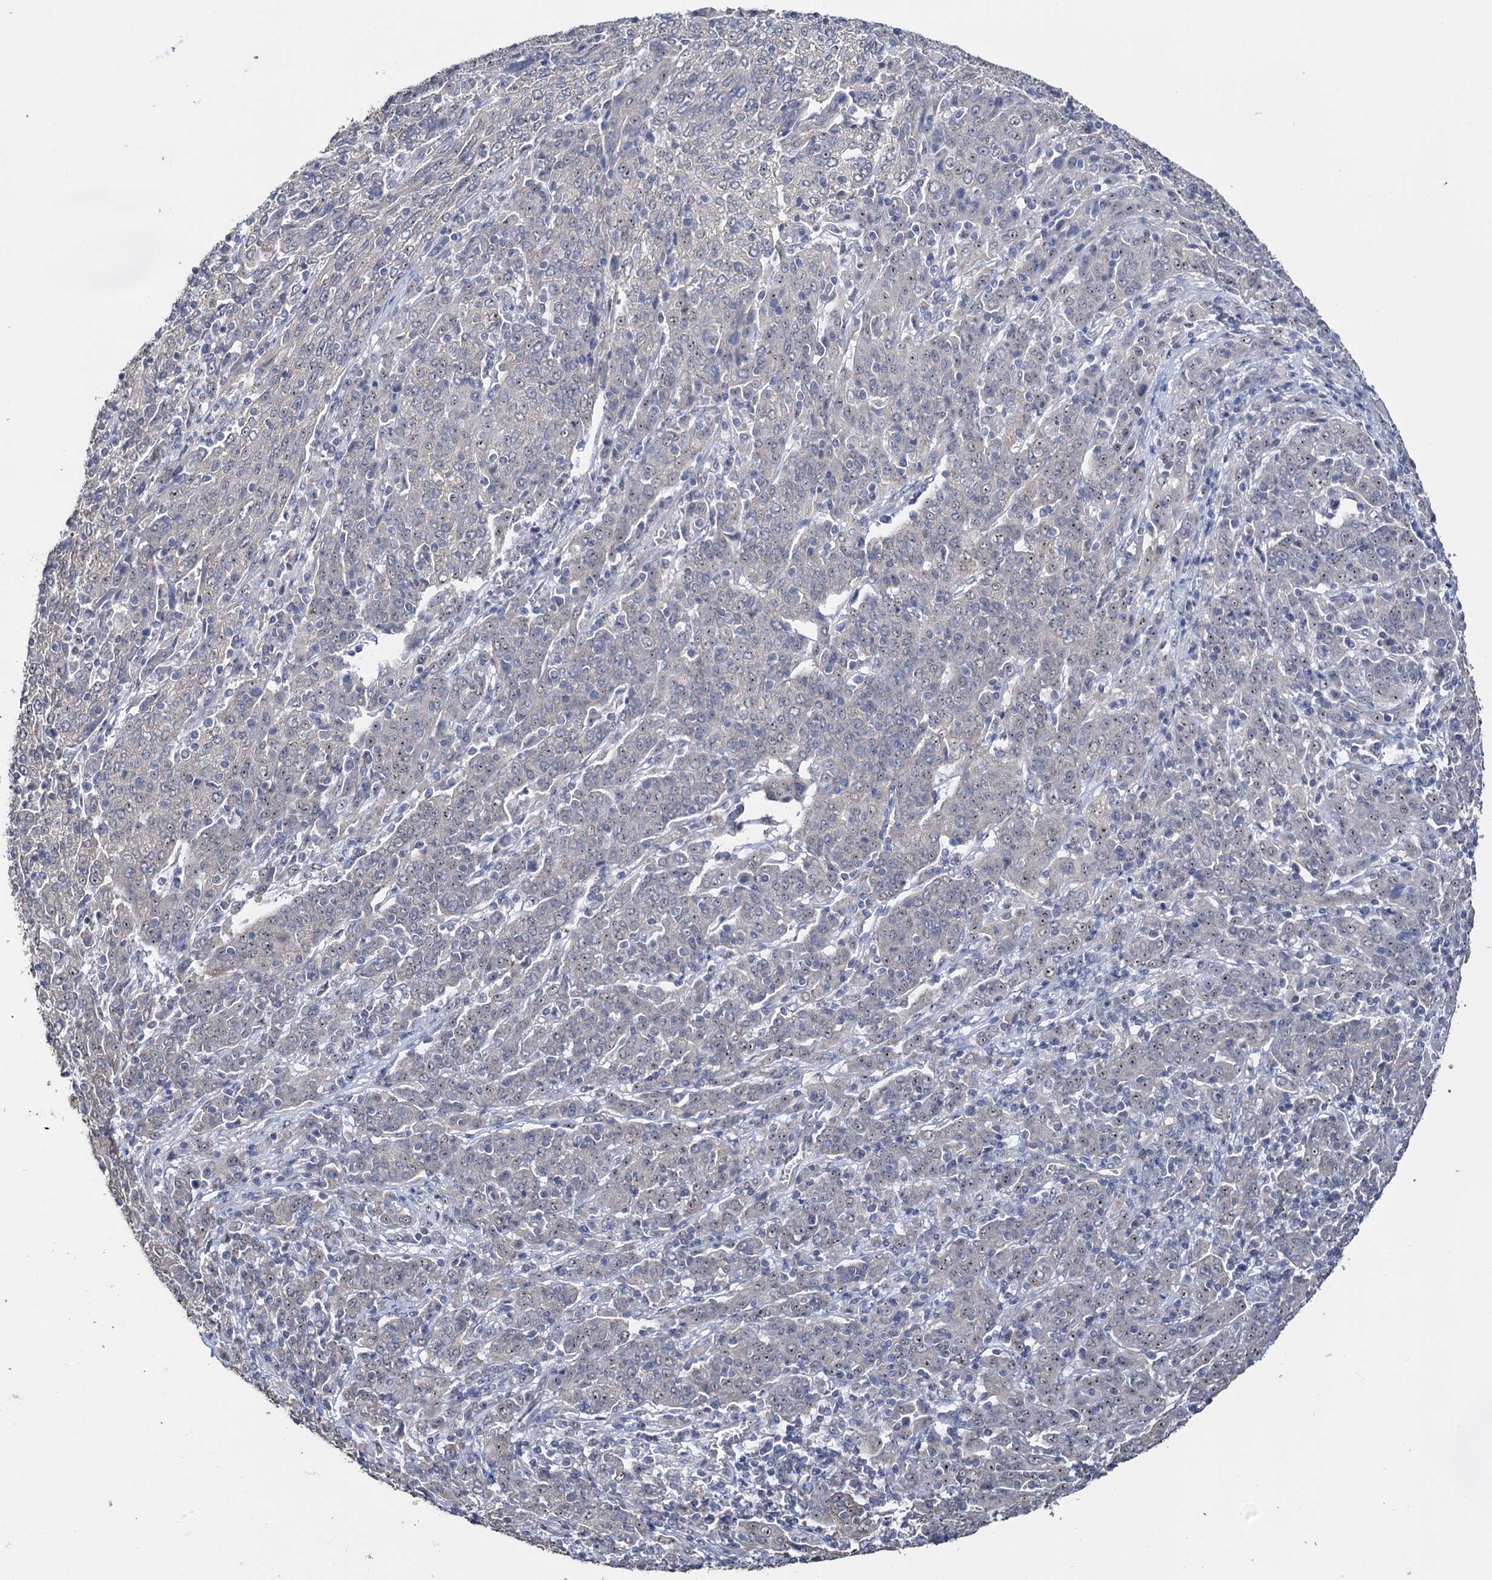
{"staining": {"intensity": "weak", "quantity": "25%-75%", "location": "nuclear"}, "tissue": "cervical cancer", "cell_type": "Tumor cells", "image_type": "cancer", "snomed": [{"axis": "morphology", "description": "Squamous cell carcinoma, NOS"}, {"axis": "topography", "description": "Cervix"}], "caption": "A brown stain shows weak nuclear staining of a protein in cervical cancer (squamous cell carcinoma) tumor cells.", "gene": "C2CD3", "patient": {"sex": "female", "age": 67}}